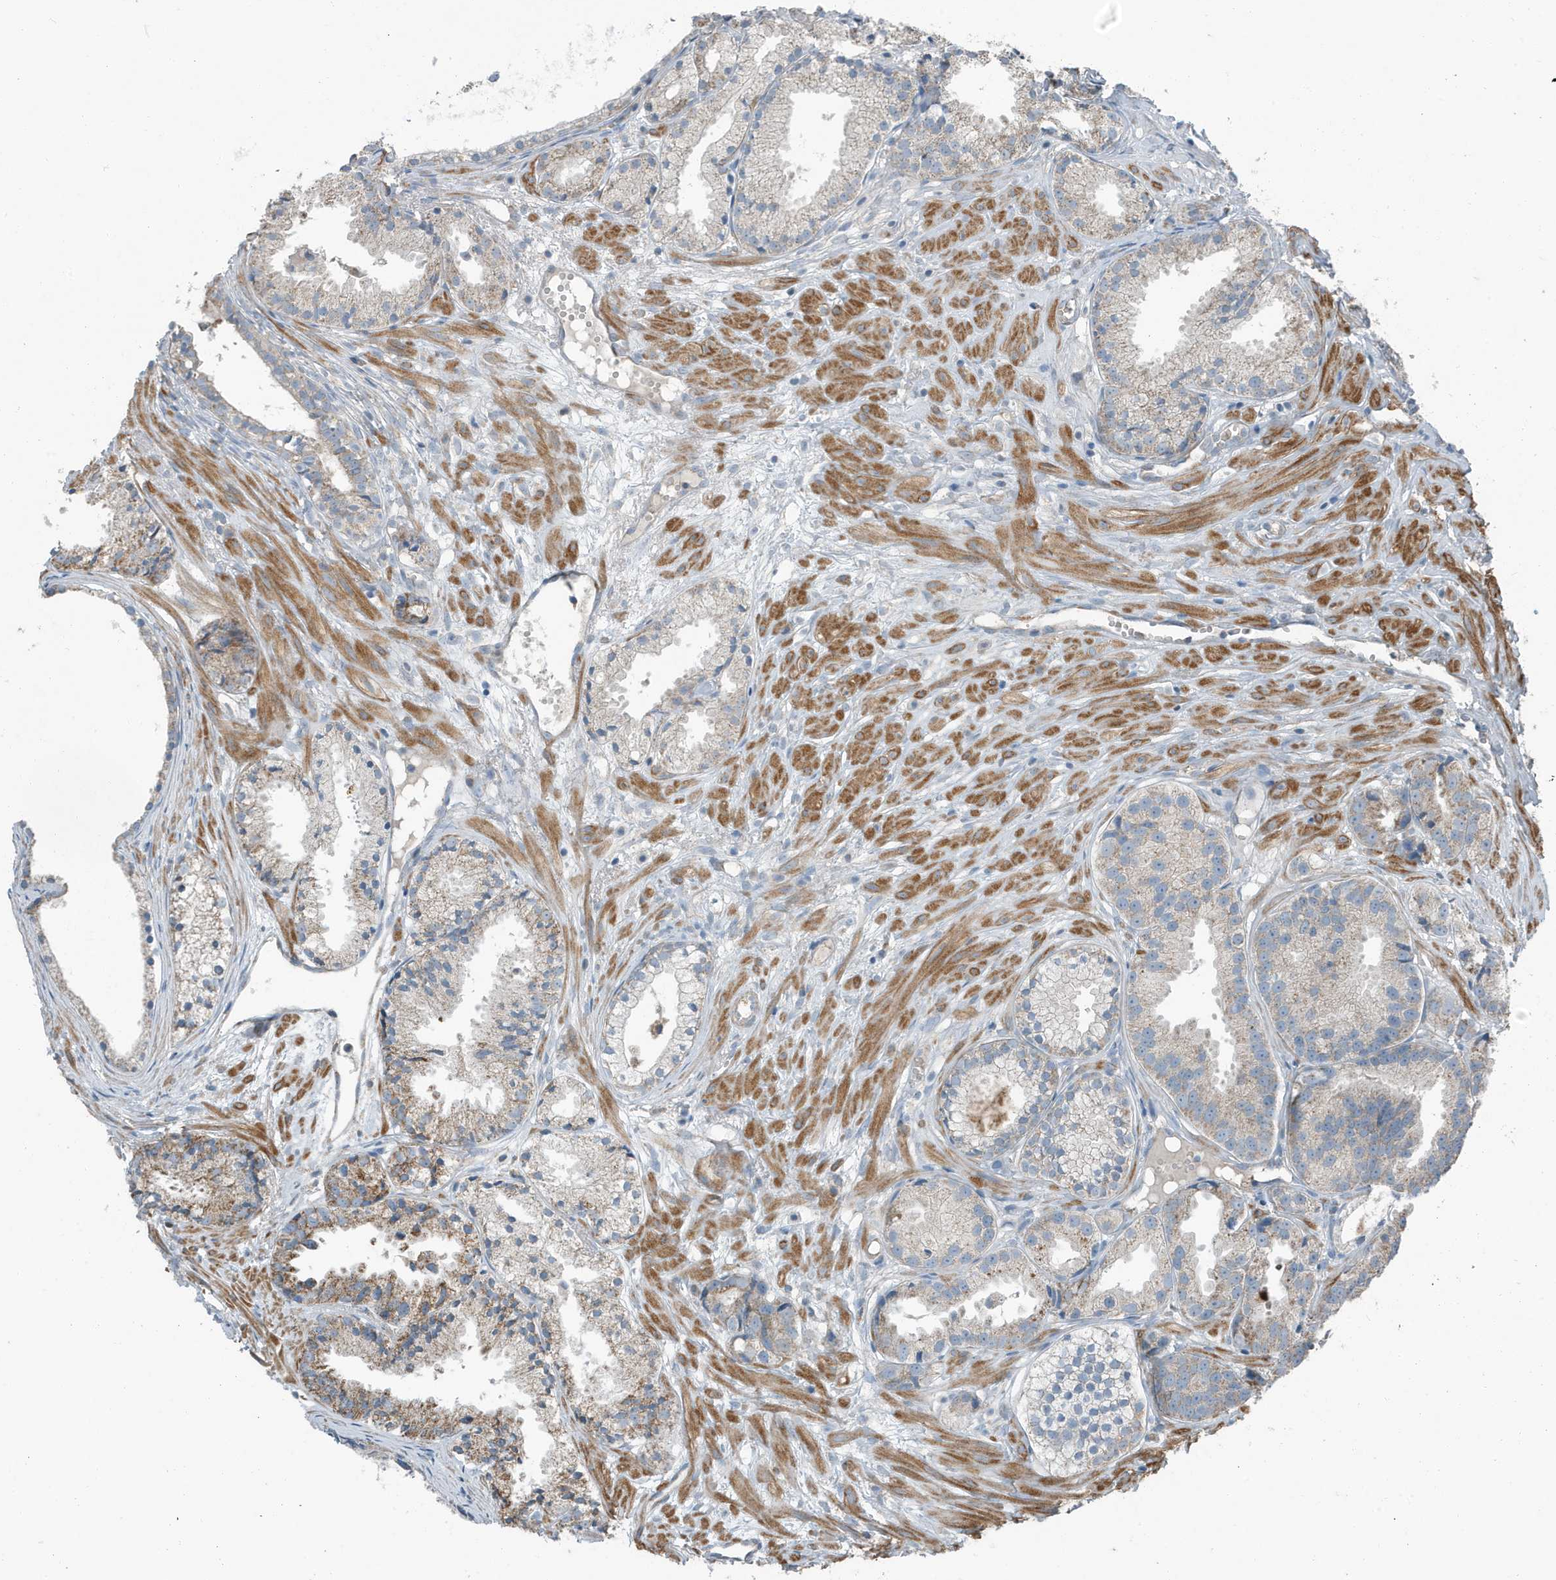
{"staining": {"intensity": "moderate", "quantity": "<25%", "location": "cytoplasmic/membranous"}, "tissue": "prostate cancer", "cell_type": "Tumor cells", "image_type": "cancer", "snomed": [{"axis": "morphology", "description": "Adenocarcinoma, Medium grade"}, {"axis": "topography", "description": "Prostate"}], "caption": "Prostate cancer stained with immunohistochemistry shows moderate cytoplasmic/membranous expression in approximately <25% of tumor cells. (DAB (3,3'-diaminobenzidine) = brown stain, brightfield microscopy at high magnification).", "gene": "MT-CYB", "patient": {"sex": "male", "age": 88}}